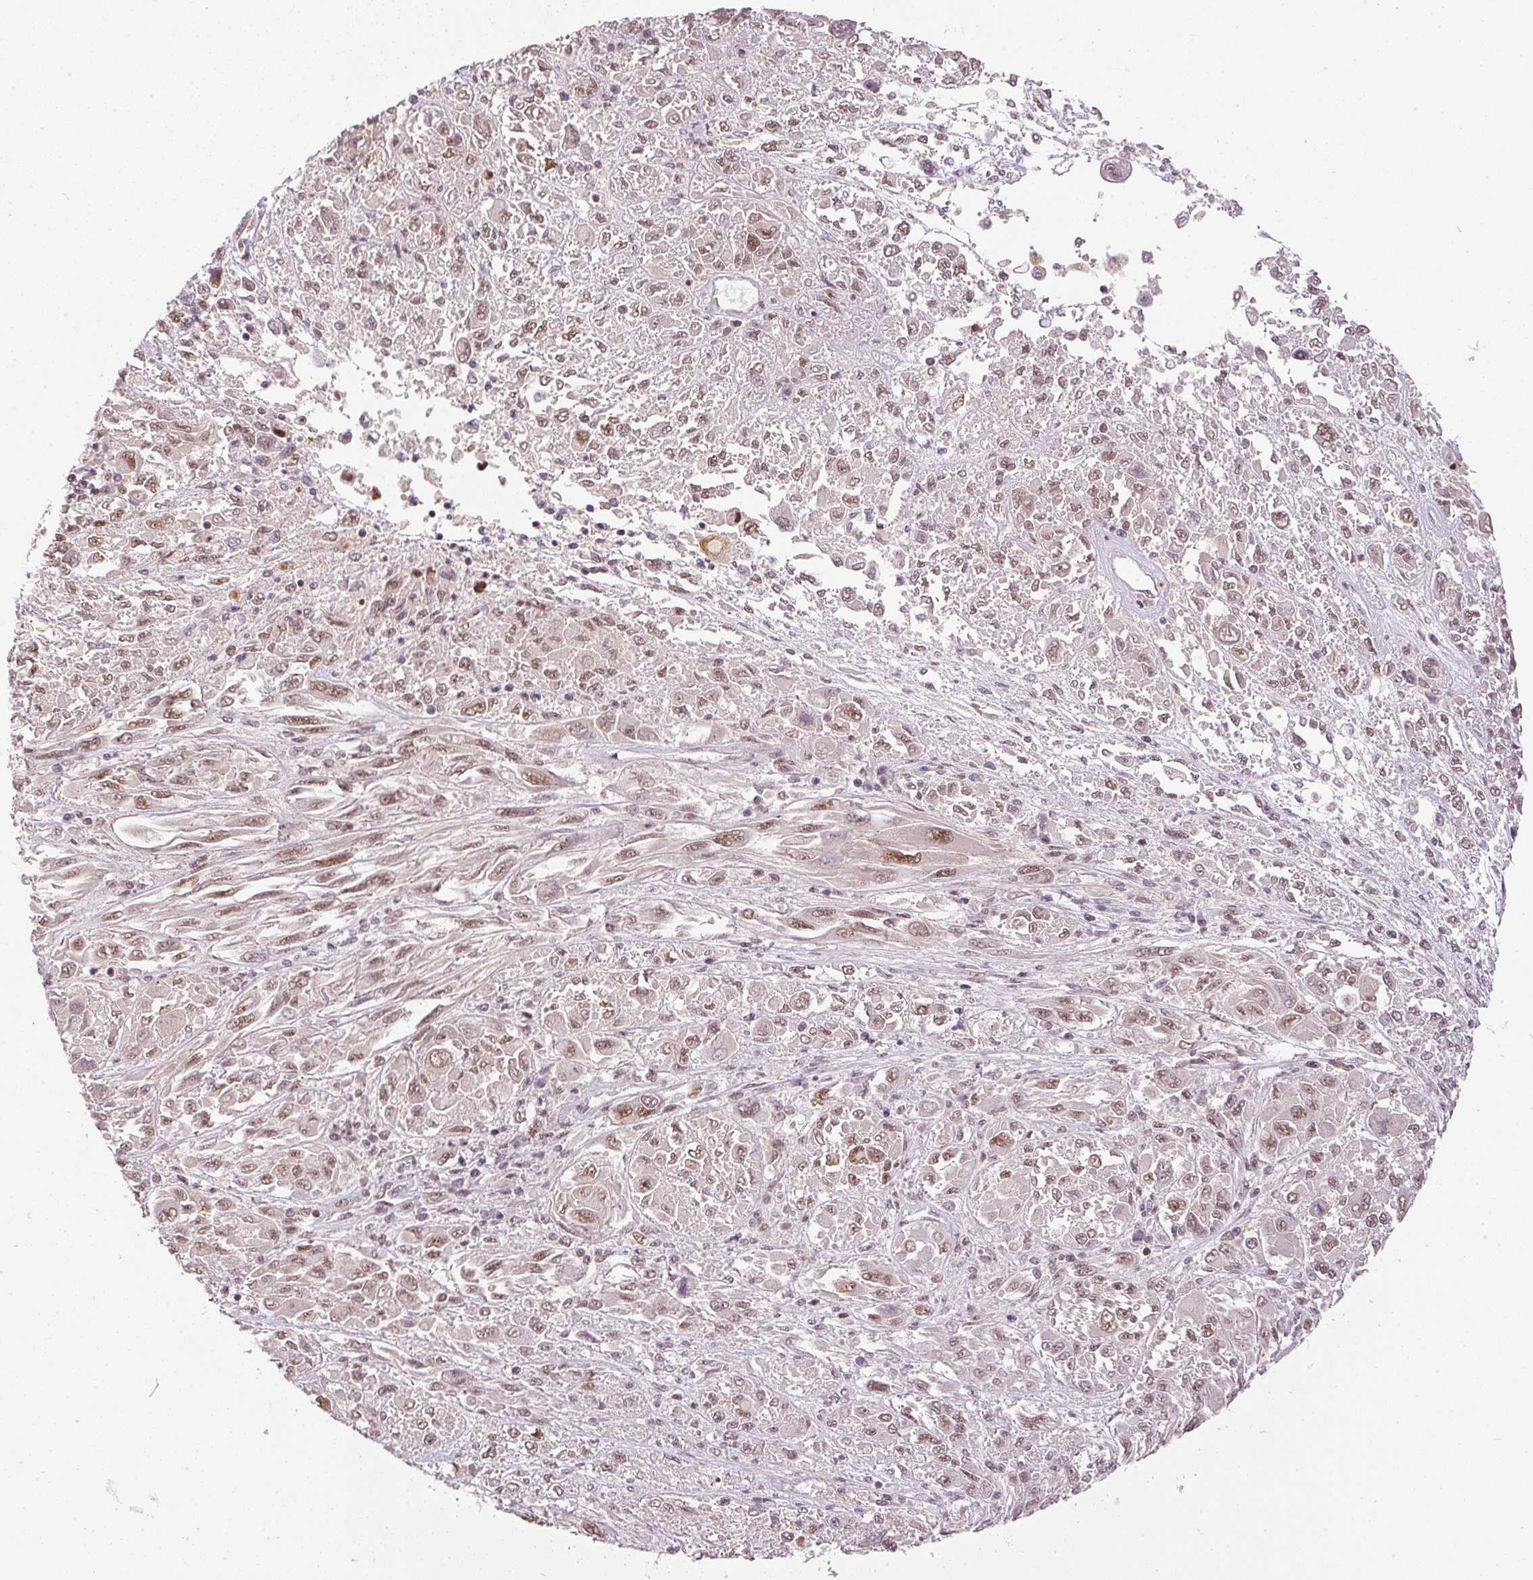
{"staining": {"intensity": "moderate", "quantity": ">75%", "location": "nuclear"}, "tissue": "melanoma", "cell_type": "Tumor cells", "image_type": "cancer", "snomed": [{"axis": "morphology", "description": "Malignant melanoma, NOS"}, {"axis": "topography", "description": "Skin"}], "caption": "High-magnification brightfield microscopy of malignant melanoma stained with DAB (3,3'-diaminobenzidine) (brown) and counterstained with hematoxylin (blue). tumor cells exhibit moderate nuclear staining is identified in about>75% of cells.", "gene": "THOC6", "patient": {"sex": "female", "age": 91}}